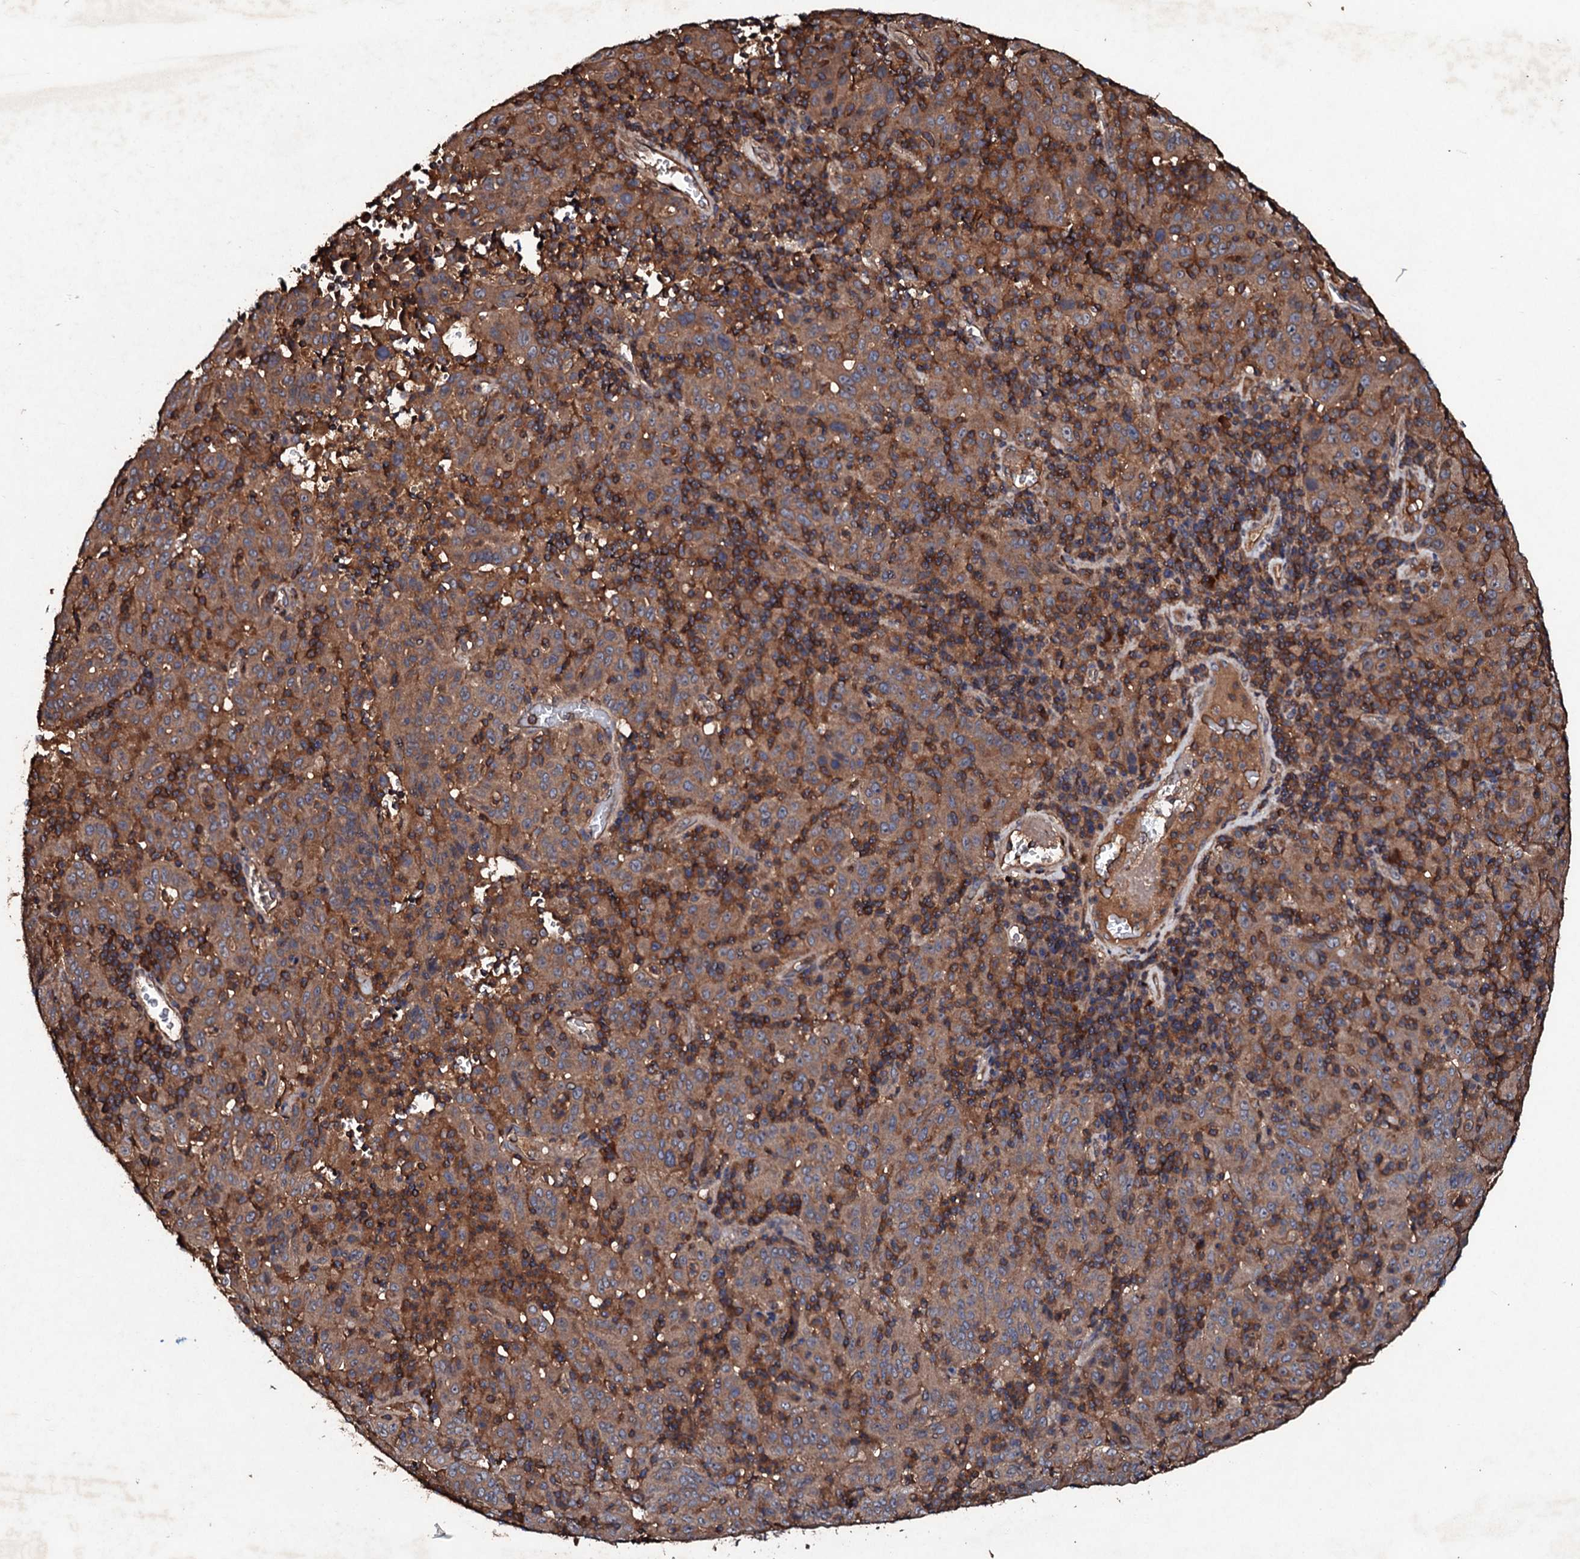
{"staining": {"intensity": "moderate", "quantity": ">75%", "location": "cytoplasmic/membranous"}, "tissue": "pancreatic cancer", "cell_type": "Tumor cells", "image_type": "cancer", "snomed": [{"axis": "morphology", "description": "Adenocarcinoma, NOS"}, {"axis": "topography", "description": "Pancreas"}], "caption": "The immunohistochemical stain highlights moderate cytoplasmic/membranous staining in tumor cells of adenocarcinoma (pancreatic) tissue.", "gene": "KERA", "patient": {"sex": "male", "age": 63}}